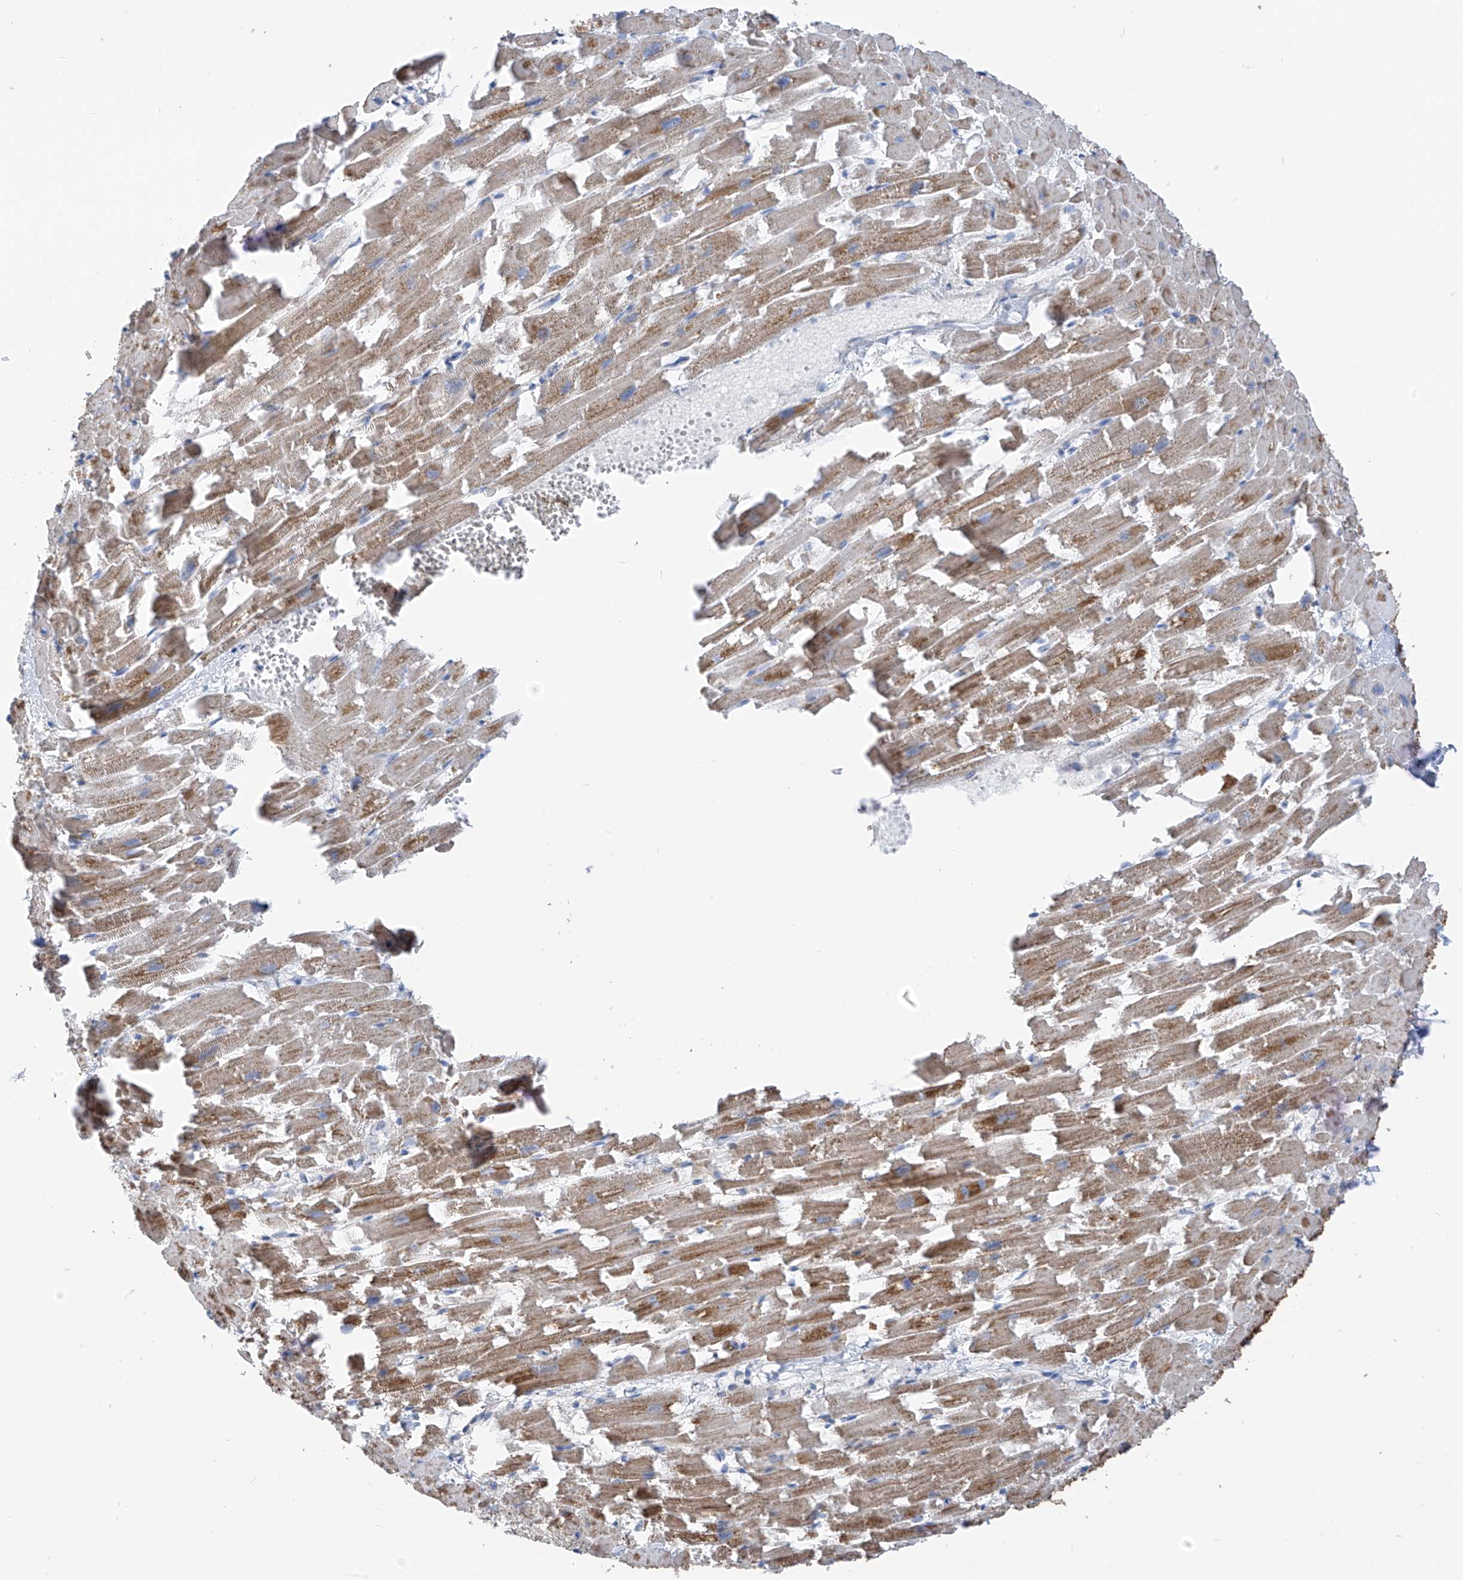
{"staining": {"intensity": "moderate", "quantity": ">75%", "location": "cytoplasmic/membranous"}, "tissue": "heart muscle", "cell_type": "Cardiomyocytes", "image_type": "normal", "snomed": [{"axis": "morphology", "description": "Normal tissue, NOS"}, {"axis": "topography", "description": "Heart"}], "caption": "Immunohistochemical staining of benign heart muscle exhibits medium levels of moderate cytoplasmic/membranous staining in about >75% of cardiomyocytes. (DAB (3,3'-diaminobenzidine) = brown stain, brightfield microscopy at high magnification).", "gene": "SYN3", "patient": {"sex": "female", "age": 64}}